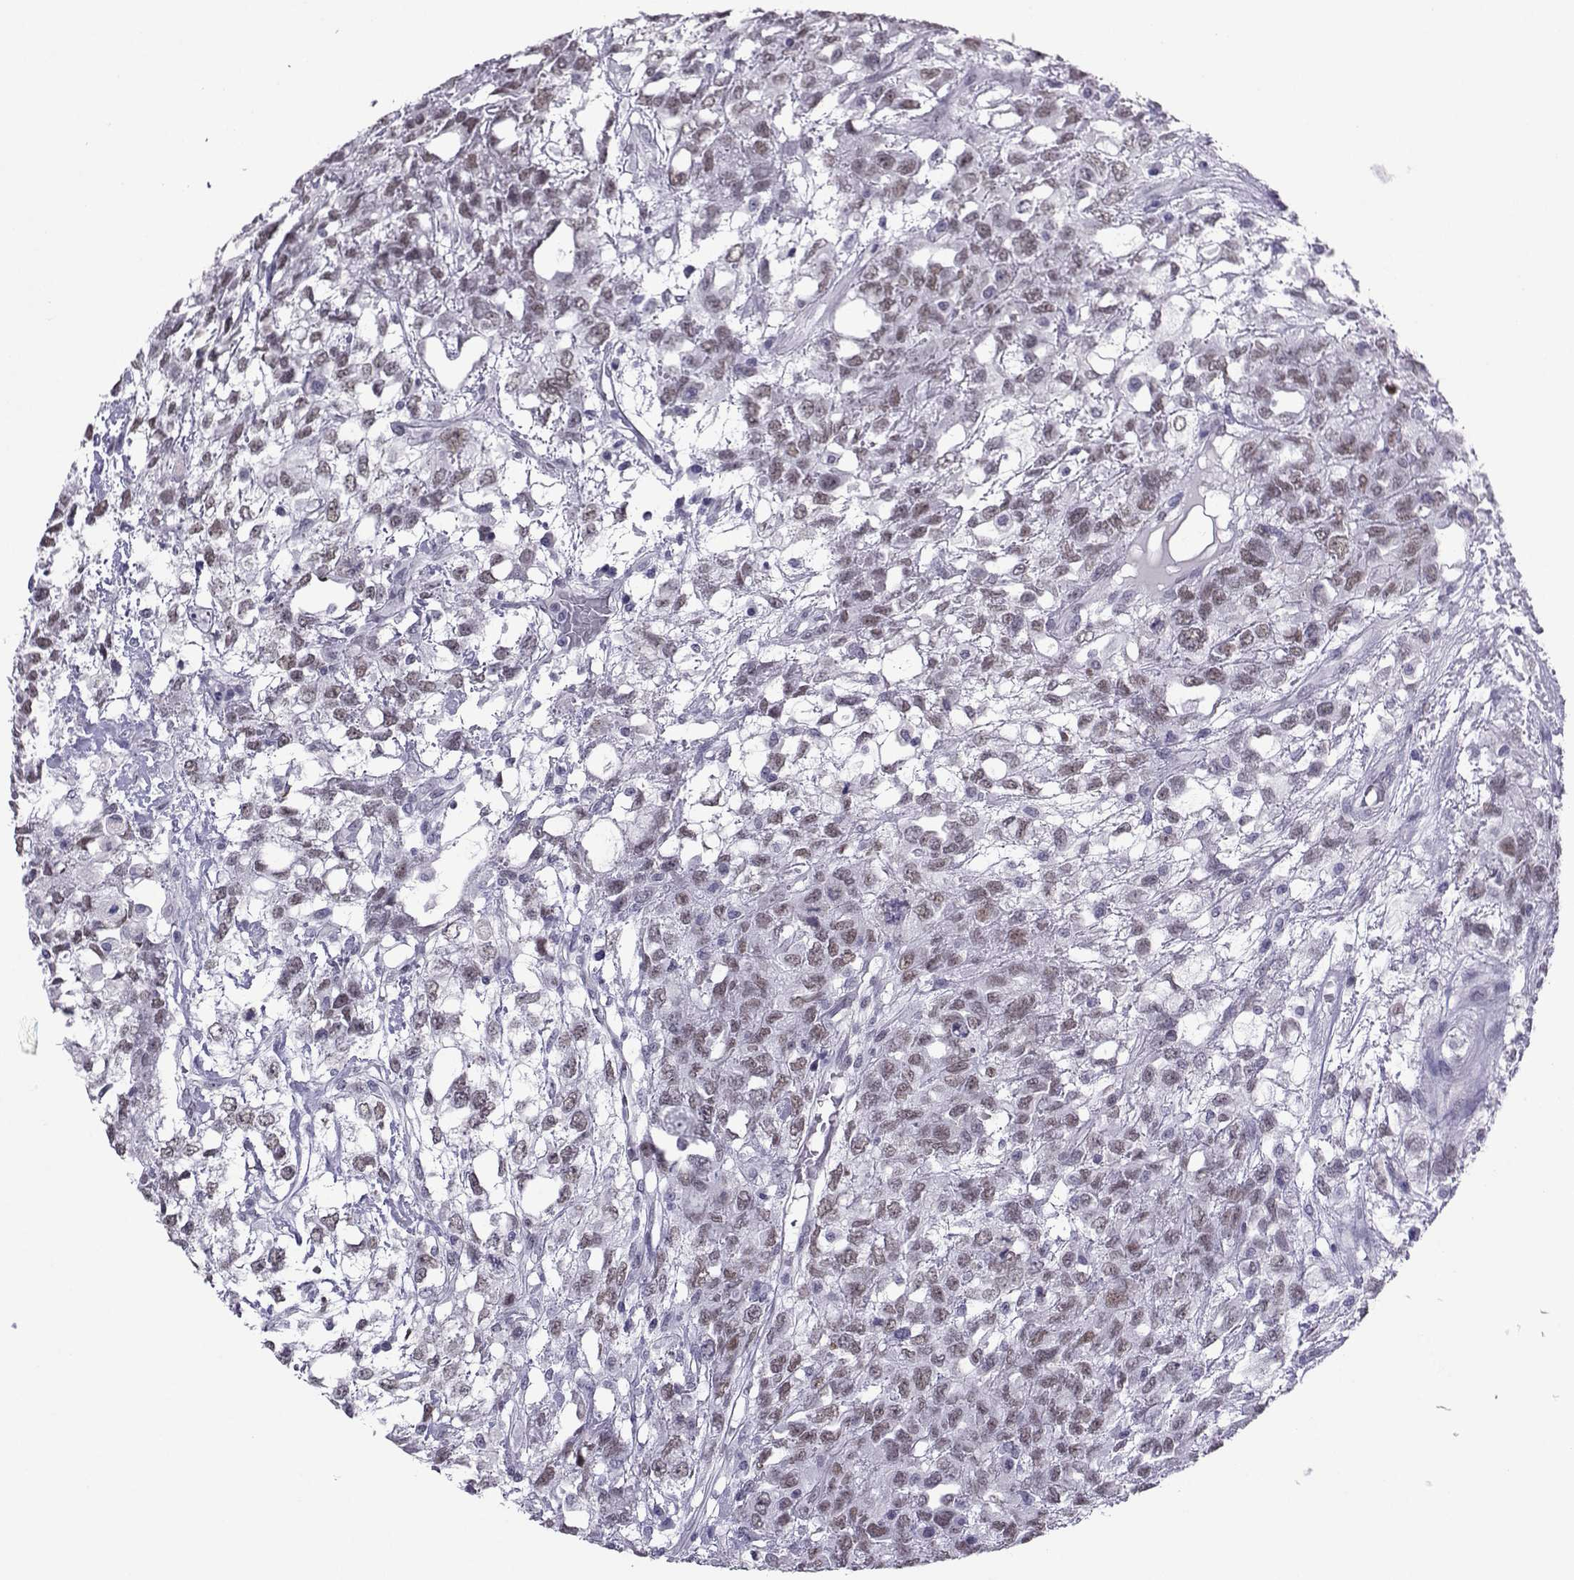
{"staining": {"intensity": "weak", "quantity": "25%-75%", "location": "nuclear"}, "tissue": "testis cancer", "cell_type": "Tumor cells", "image_type": "cancer", "snomed": [{"axis": "morphology", "description": "Seminoma, NOS"}, {"axis": "topography", "description": "Testis"}], "caption": "Immunohistochemical staining of testis cancer displays low levels of weak nuclear expression in approximately 25%-75% of tumor cells. The protein of interest is shown in brown color, while the nuclei are stained blue.", "gene": "LORICRIN", "patient": {"sex": "male", "age": 52}}